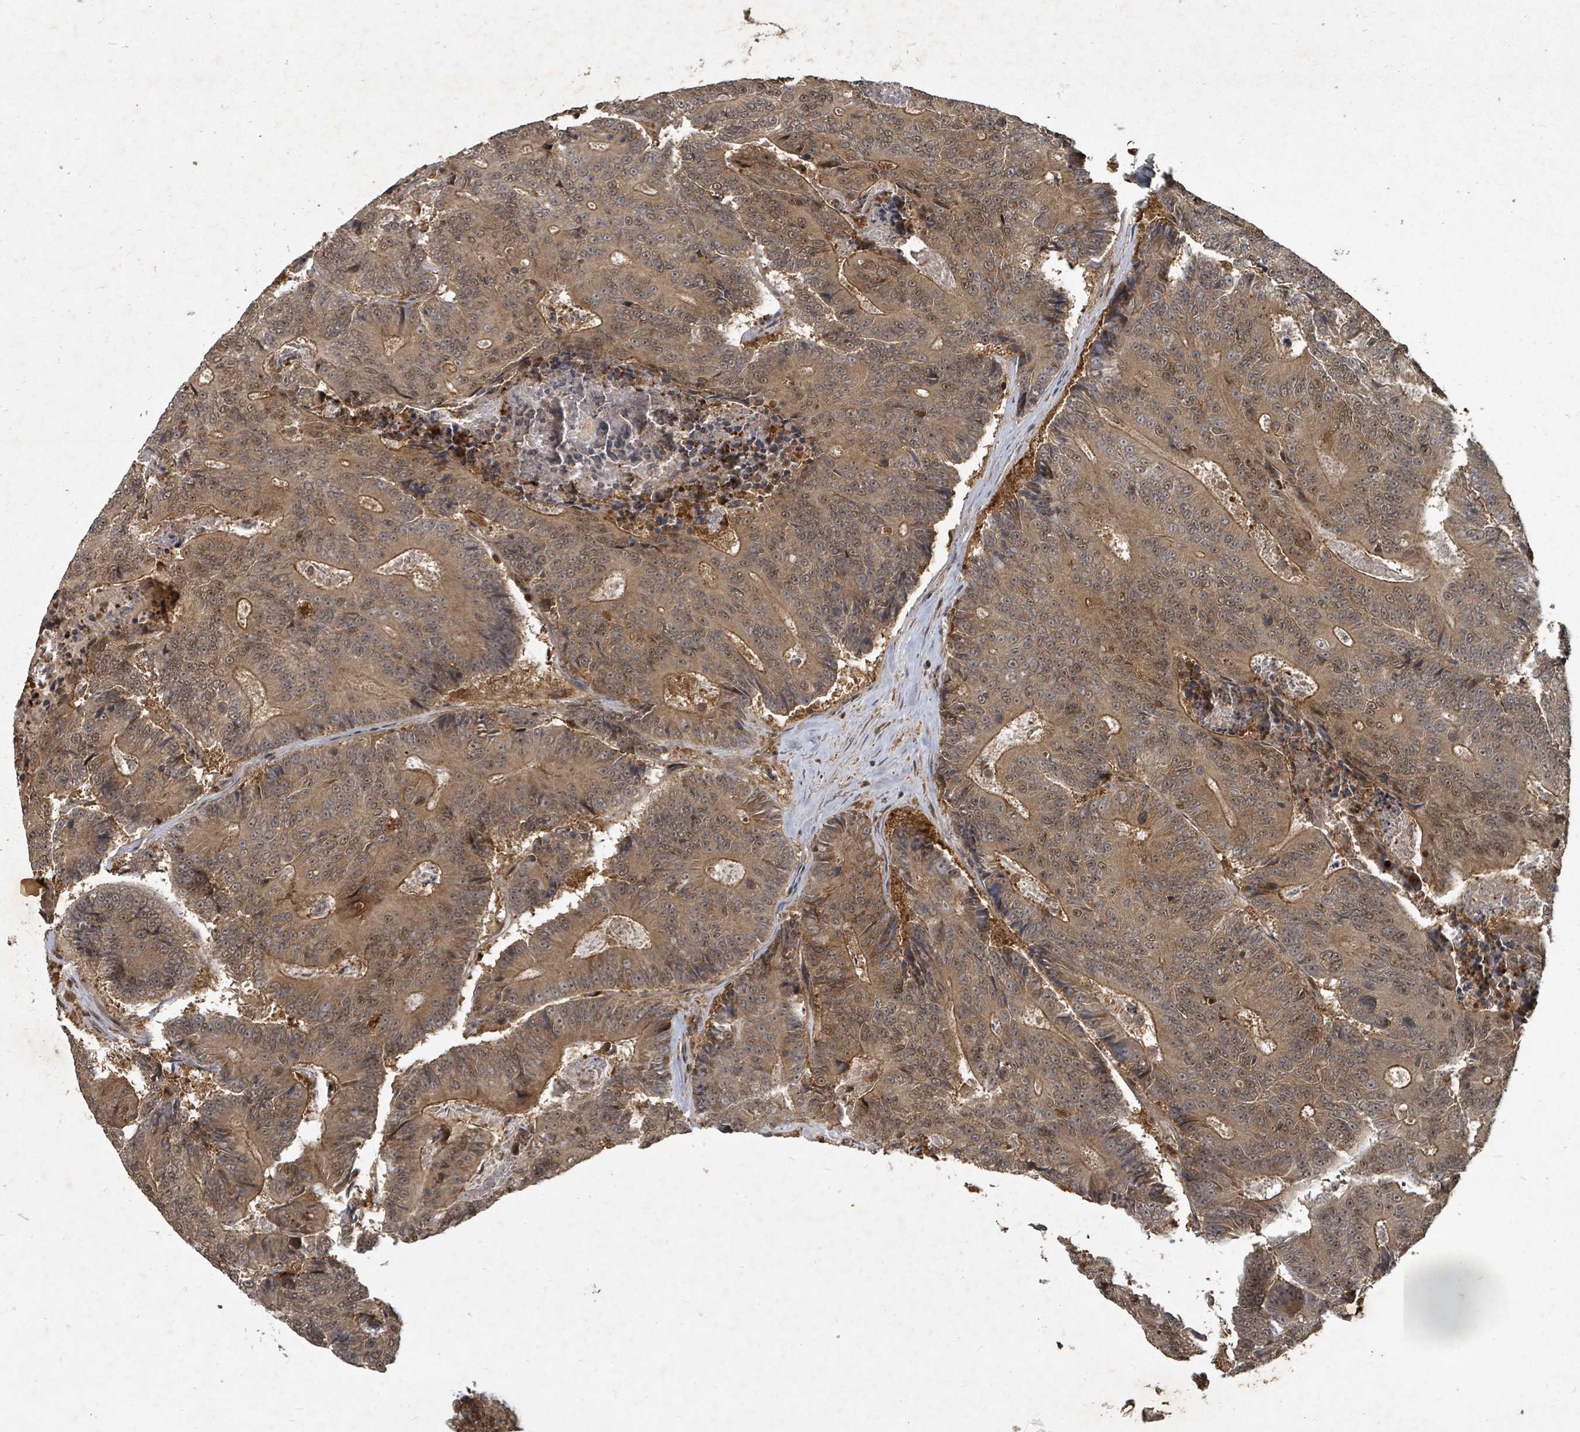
{"staining": {"intensity": "moderate", "quantity": ">75%", "location": "cytoplasmic/membranous,nuclear"}, "tissue": "colorectal cancer", "cell_type": "Tumor cells", "image_type": "cancer", "snomed": [{"axis": "morphology", "description": "Adenocarcinoma, NOS"}, {"axis": "topography", "description": "Colon"}], "caption": "A micrograph showing moderate cytoplasmic/membranous and nuclear positivity in about >75% of tumor cells in colorectal cancer (adenocarcinoma), as visualized by brown immunohistochemical staining.", "gene": "KDM4E", "patient": {"sex": "male", "age": 83}}